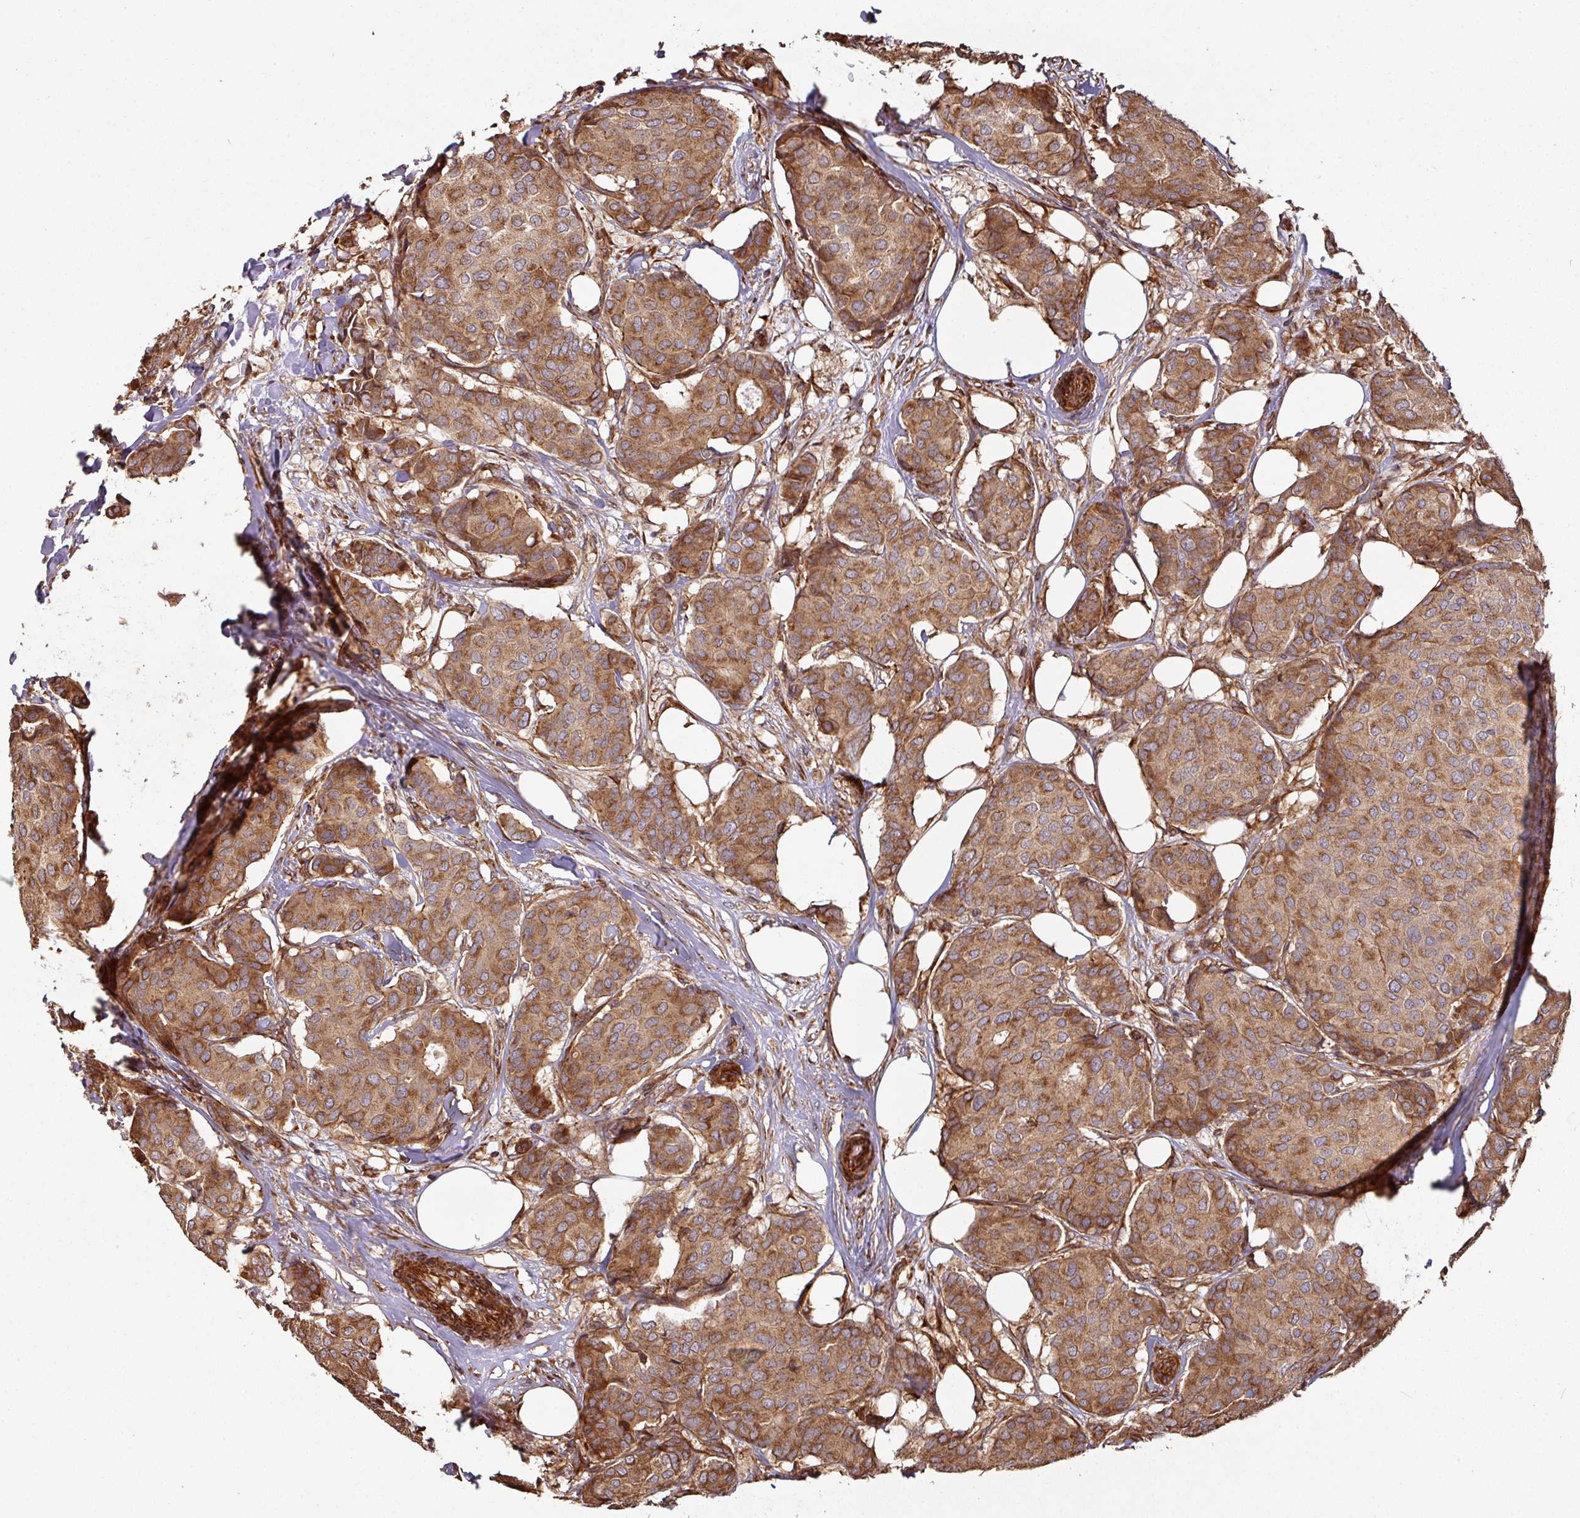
{"staining": {"intensity": "moderate", "quantity": ">75%", "location": "cytoplasmic/membranous"}, "tissue": "breast cancer", "cell_type": "Tumor cells", "image_type": "cancer", "snomed": [{"axis": "morphology", "description": "Duct carcinoma"}, {"axis": "topography", "description": "Breast"}], "caption": "Immunohistochemical staining of breast cancer exhibits moderate cytoplasmic/membranous protein expression in approximately >75% of tumor cells.", "gene": "SIK1", "patient": {"sex": "female", "age": 75}}